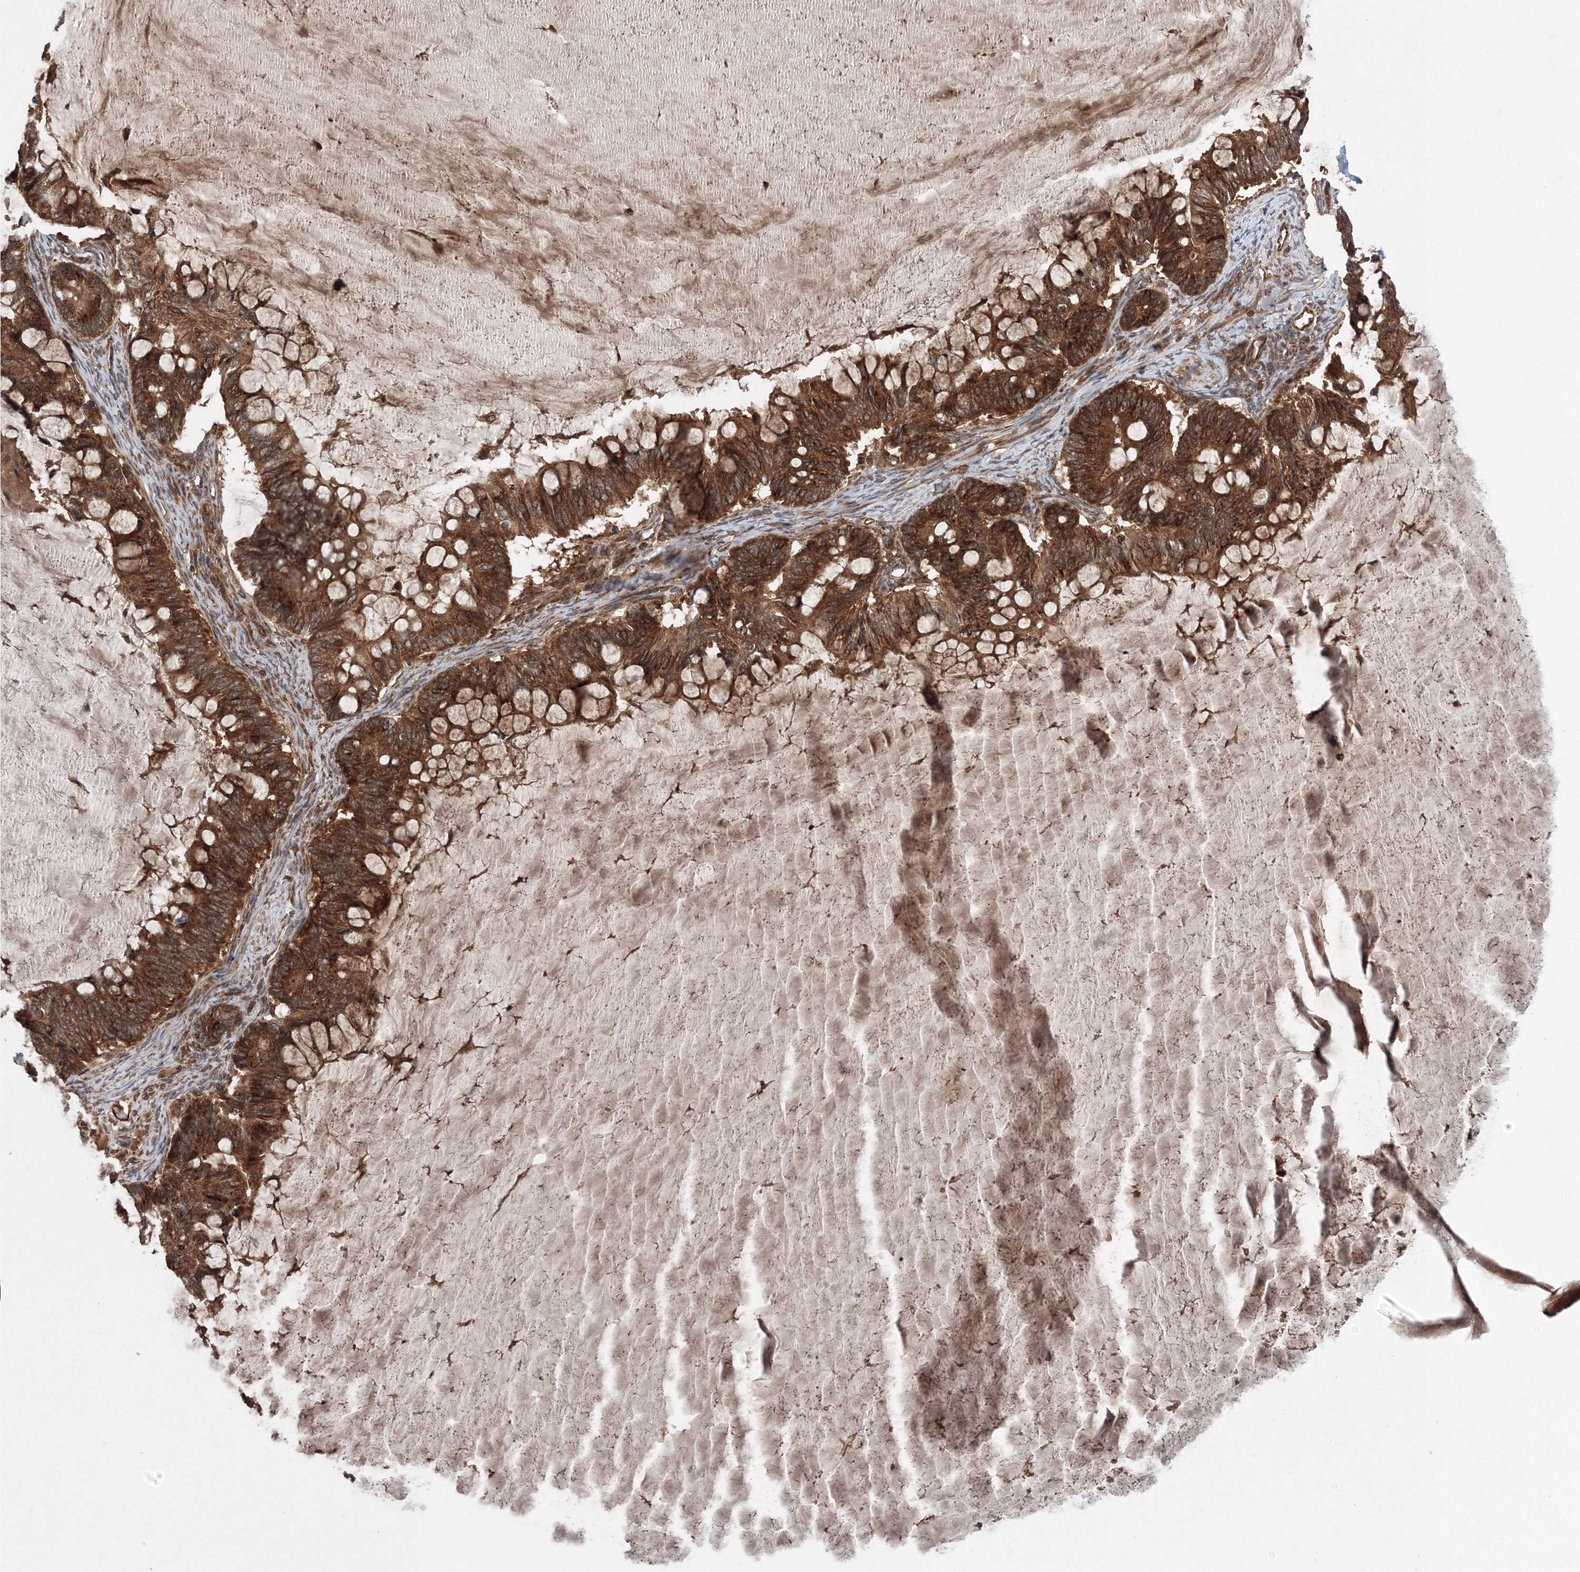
{"staining": {"intensity": "strong", "quantity": ">75%", "location": "cytoplasmic/membranous"}, "tissue": "ovarian cancer", "cell_type": "Tumor cells", "image_type": "cancer", "snomed": [{"axis": "morphology", "description": "Cystadenocarcinoma, mucinous, NOS"}, {"axis": "topography", "description": "Ovary"}], "caption": "Approximately >75% of tumor cells in mucinous cystadenocarcinoma (ovarian) exhibit strong cytoplasmic/membranous protein staining as visualized by brown immunohistochemical staining.", "gene": "ATG3", "patient": {"sex": "female", "age": 61}}